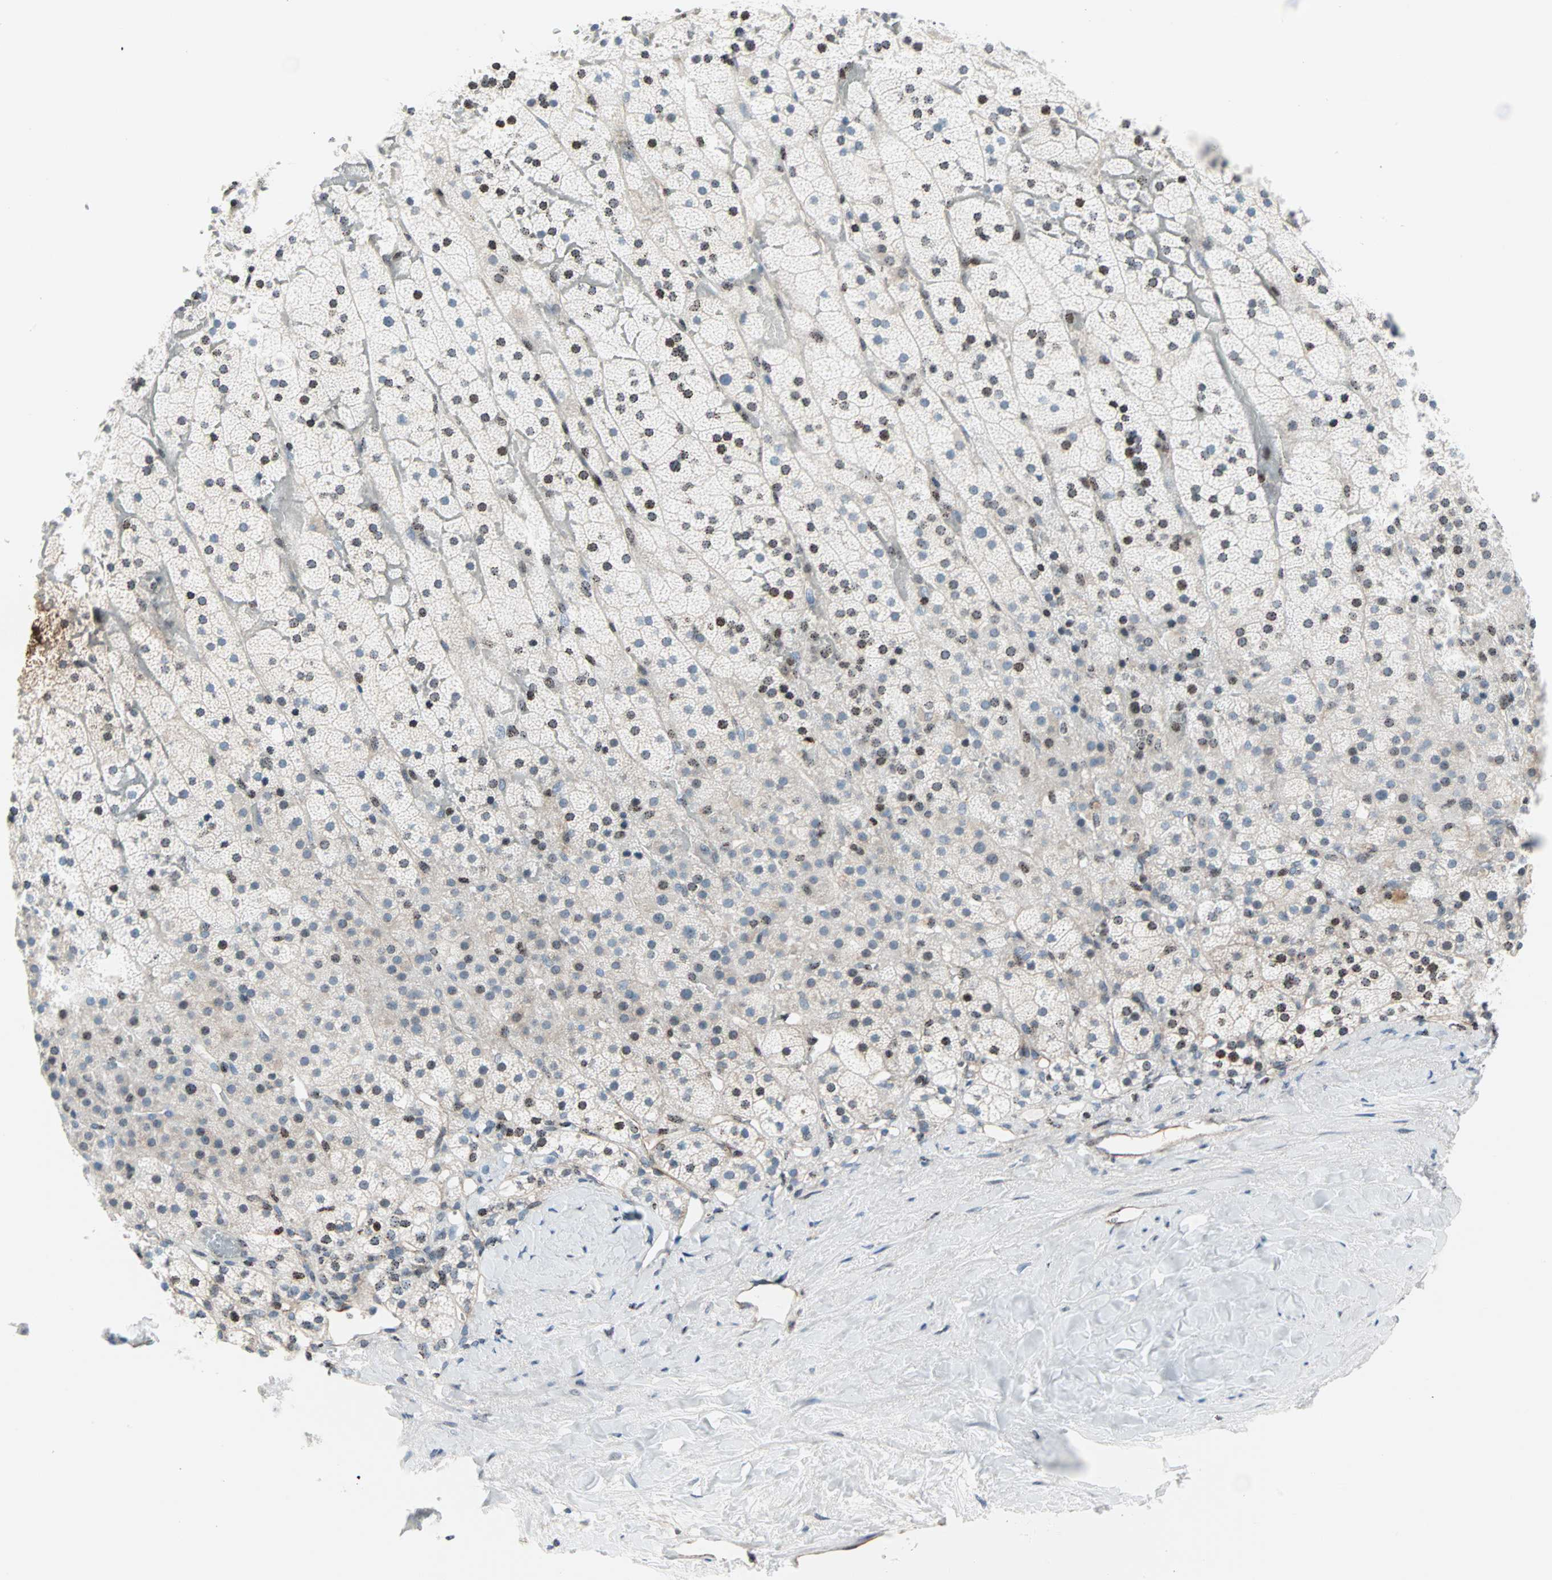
{"staining": {"intensity": "weak", "quantity": "25%-75%", "location": "nuclear"}, "tissue": "adrenal gland", "cell_type": "Glandular cells", "image_type": "normal", "snomed": [{"axis": "morphology", "description": "Normal tissue, NOS"}, {"axis": "topography", "description": "Adrenal gland"}], "caption": "The immunohistochemical stain highlights weak nuclear positivity in glandular cells of benign adrenal gland. (DAB (3,3'-diaminobenzidine) IHC, brown staining for protein, blue staining for nuclei).", "gene": "CENPA", "patient": {"sex": "male", "age": 35}}